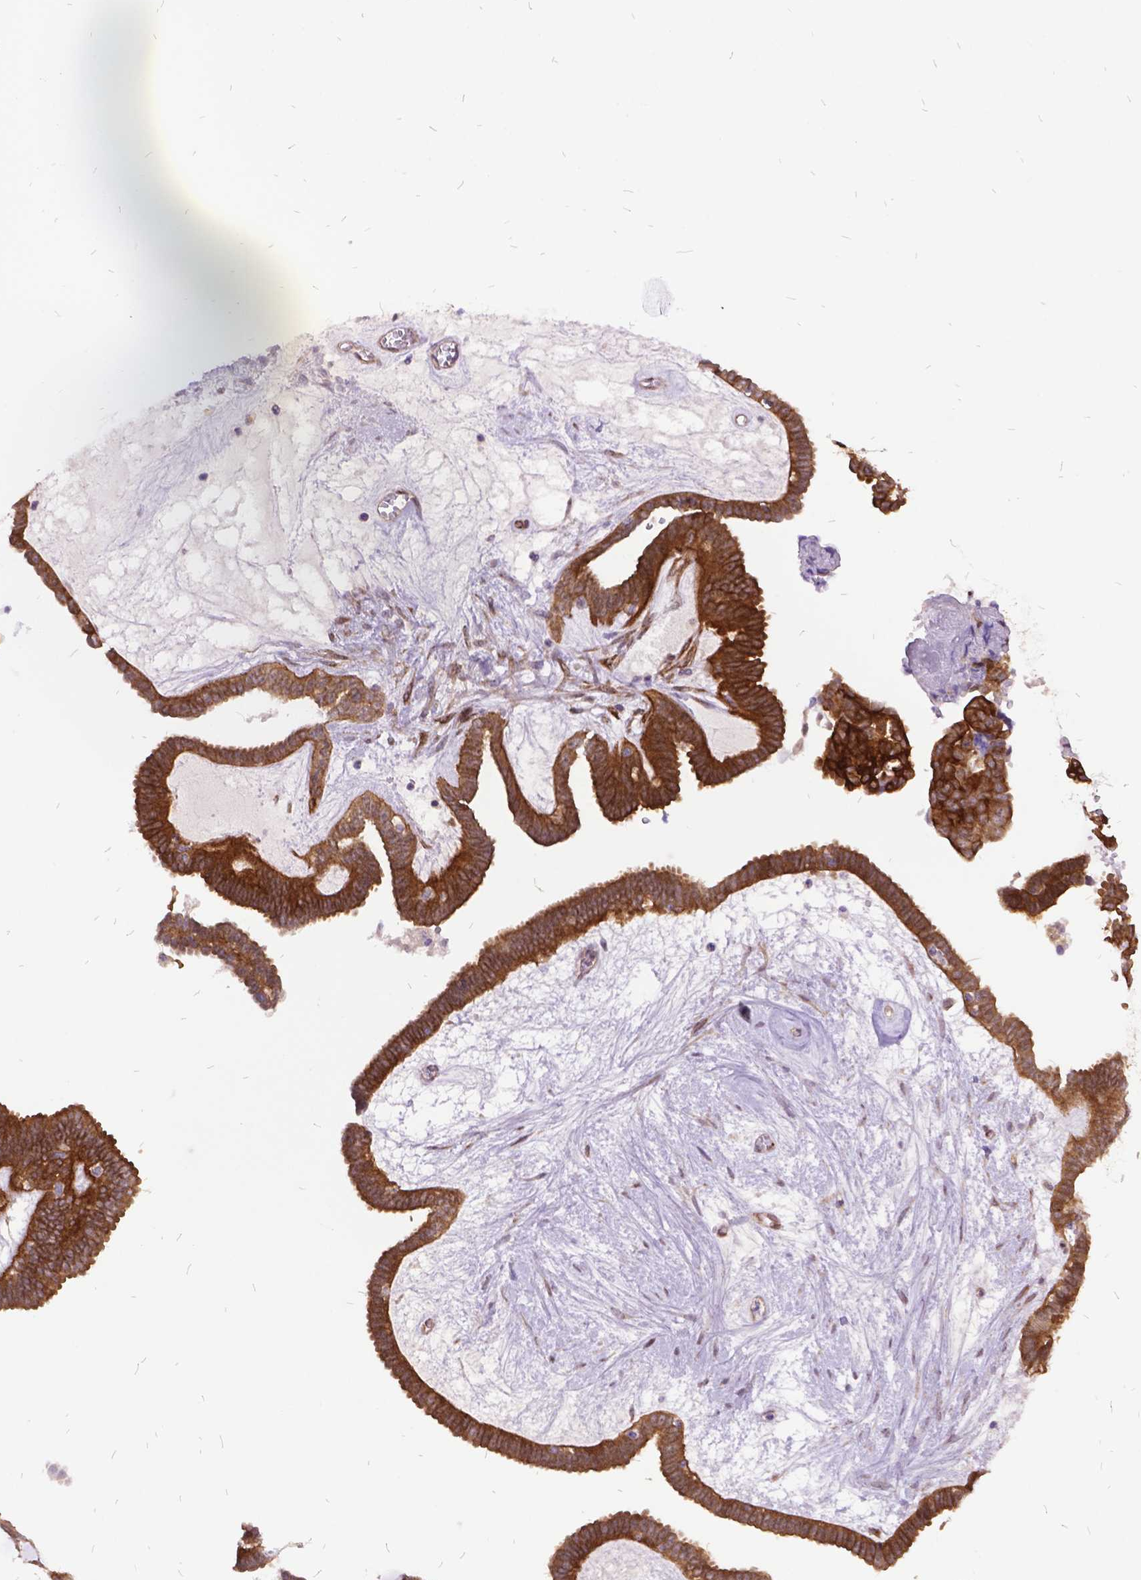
{"staining": {"intensity": "moderate", "quantity": ">75%", "location": "cytoplasmic/membranous"}, "tissue": "ovarian cancer", "cell_type": "Tumor cells", "image_type": "cancer", "snomed": [{"axis": "morphology", "description": "Cystadenocarcinoma, serous, NOS"}, {"axis": "topography", "description": "Ovary"}], "caption": "A histopathology image of human ovarian cancer stained for a protein demonstrates moderate cytoplasmic/membranous brown staining in tumor cells.", "gene": "GRB7", "patient": {"sex": "female", "age": 71}}